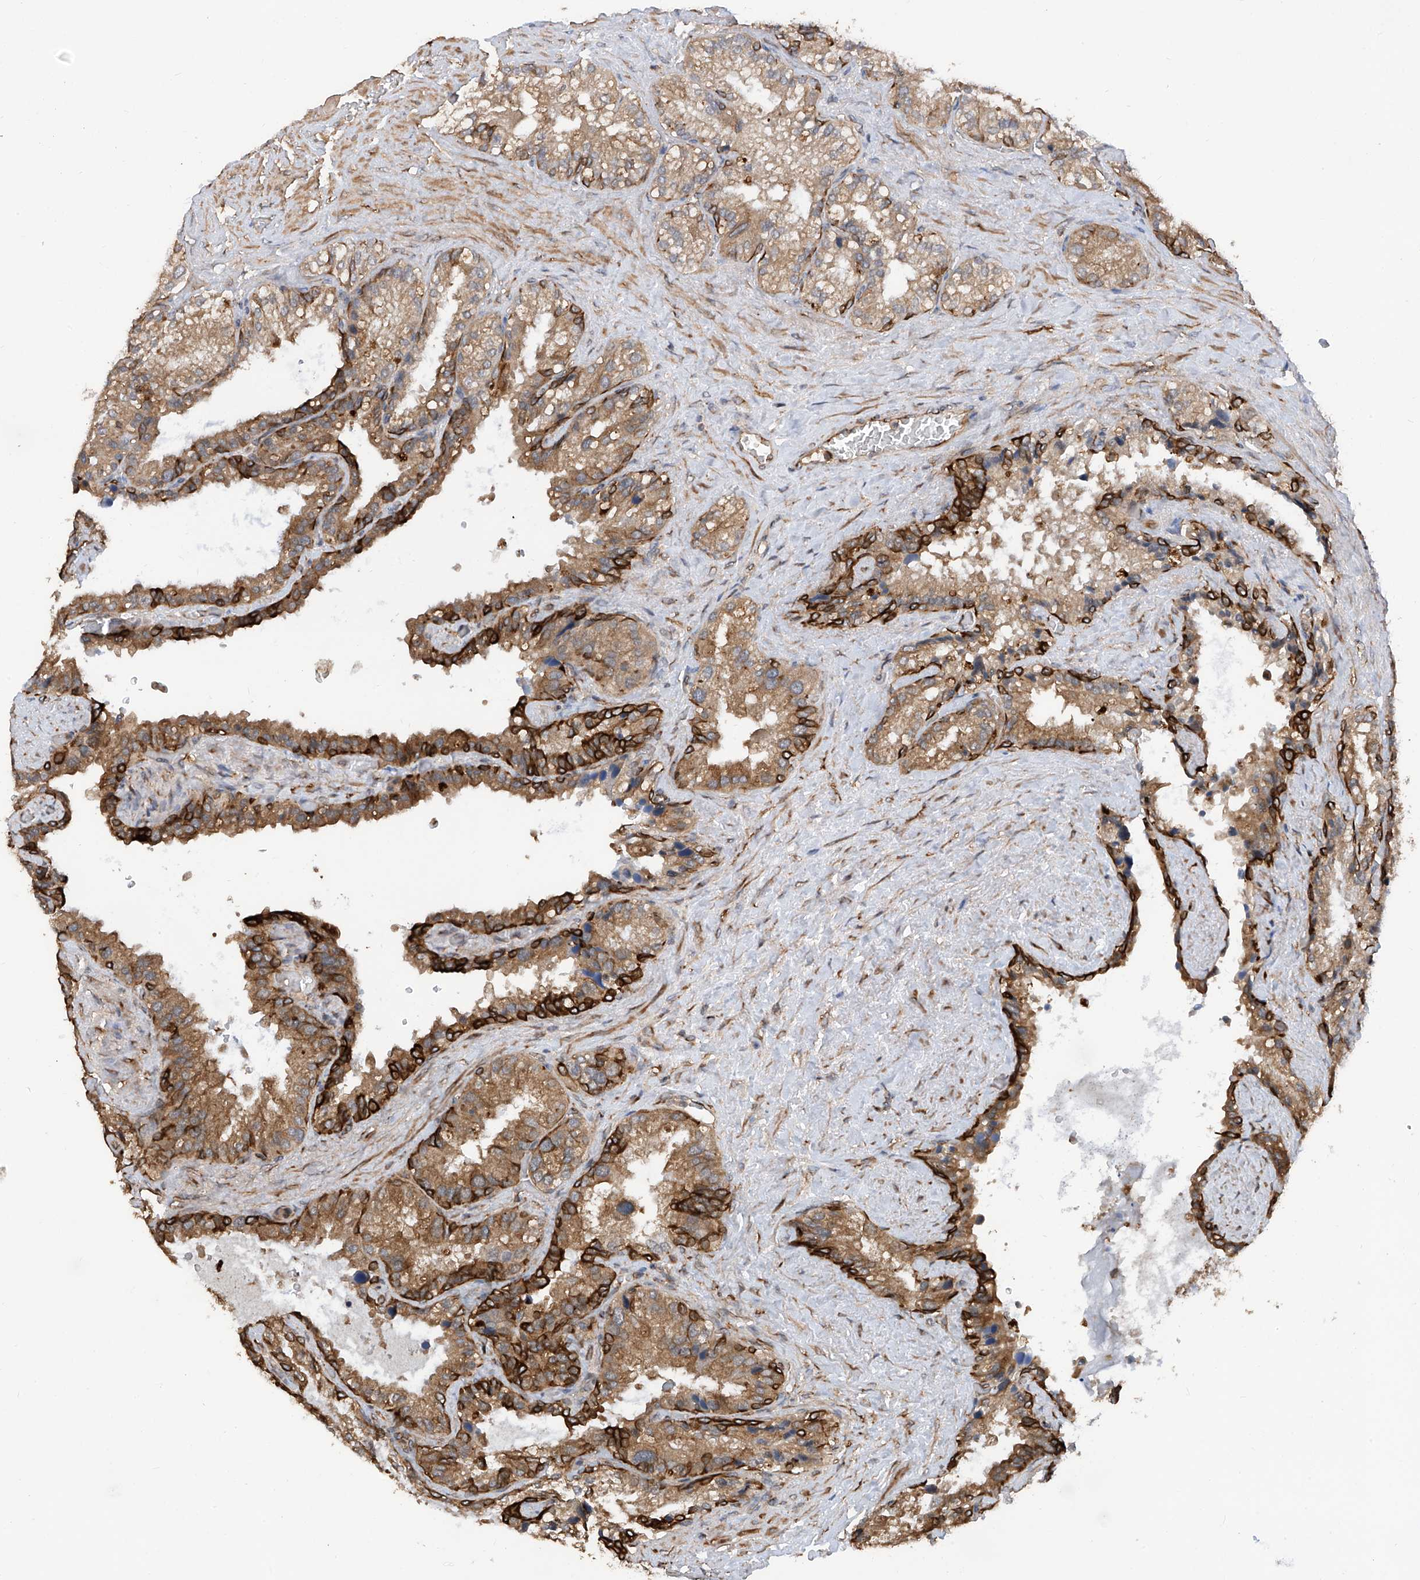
{"staining": {"intensity": "strong", "quantity": "25%-75%", "location": "cytoplasmic/membranous"}, "tissue": "seminal vesicle", "cell_type": "Glandular cells", "image_type": "normal", "snomed": [{"axis": "morphology", "description": "Normal tissue, NOS"}, {"axis": "topography", "description": "Prostate"}, {"axis": "topography", "description": "Seminal veicle"}], "caption": "Immunohistochemical staining of benign human seminal vesicle demonstrates strong cytoplasmic/membranous protein expression in about 25%-75% of glandular cells.", "gene": "RPAIN", "patient": {"sex": "male", "age": 68}}